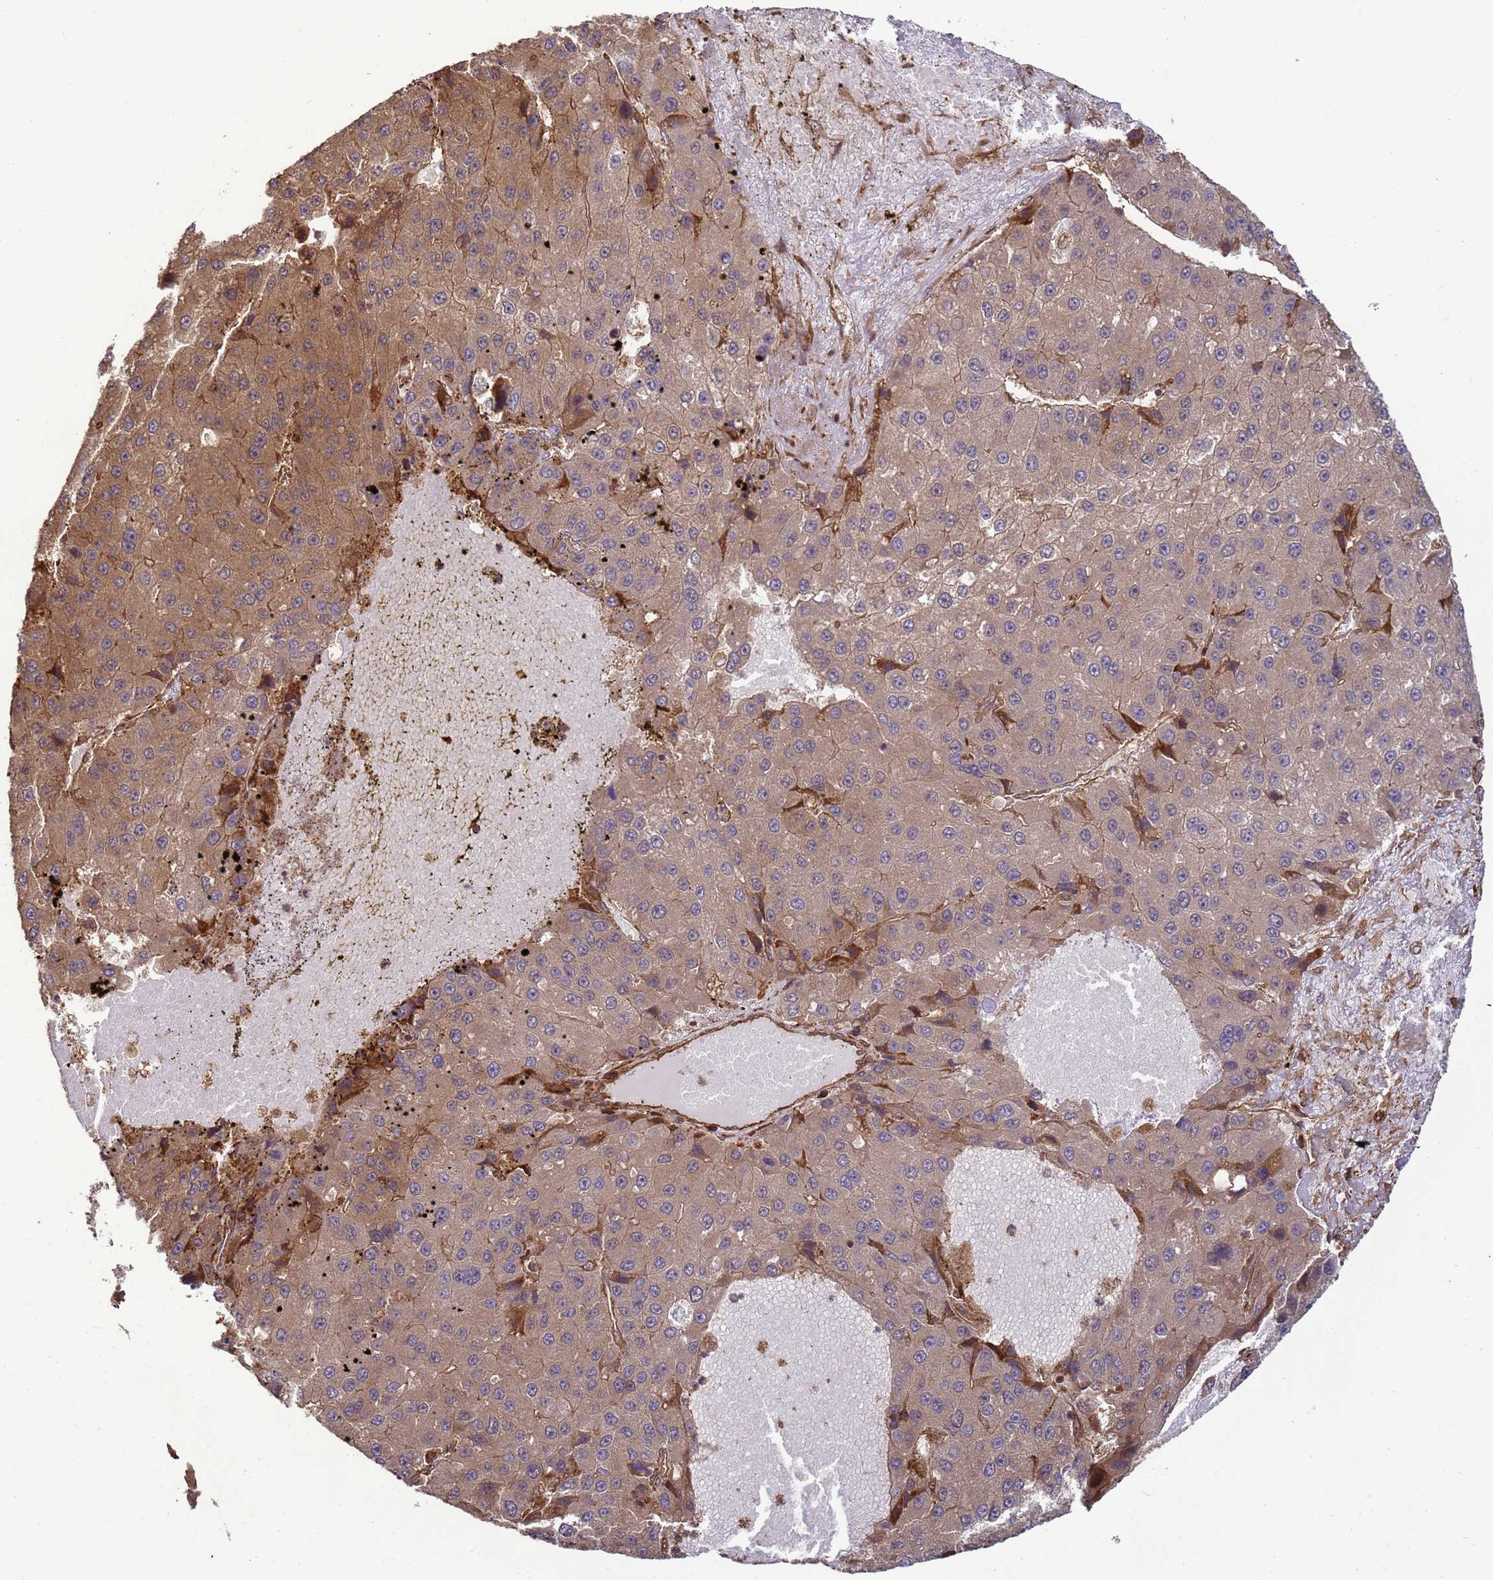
{"staining": {"intensity": "moderate", "quantity": "25%-75%", "location": "cytoplasmic/membranous"}, "tissue": "liver cancer", "cell_type": "Tumor cells", "image_type": "cancer", "snomed": [{"axis": "morphology", "description": "Carcinoma, Hepatocellular, NOS"}, {"axis": "topography", "description": "Liver"}], "caption": "Approximately 25%-75% of tumor cells in hepatocellular carcinoma (liver) exhibit moderate cytoplasmic/membranous protein positivity as visualized by brown immunohistochemical staining.", "gene": "CNOT1", "patient": {"sex": "female", "age": 73}}